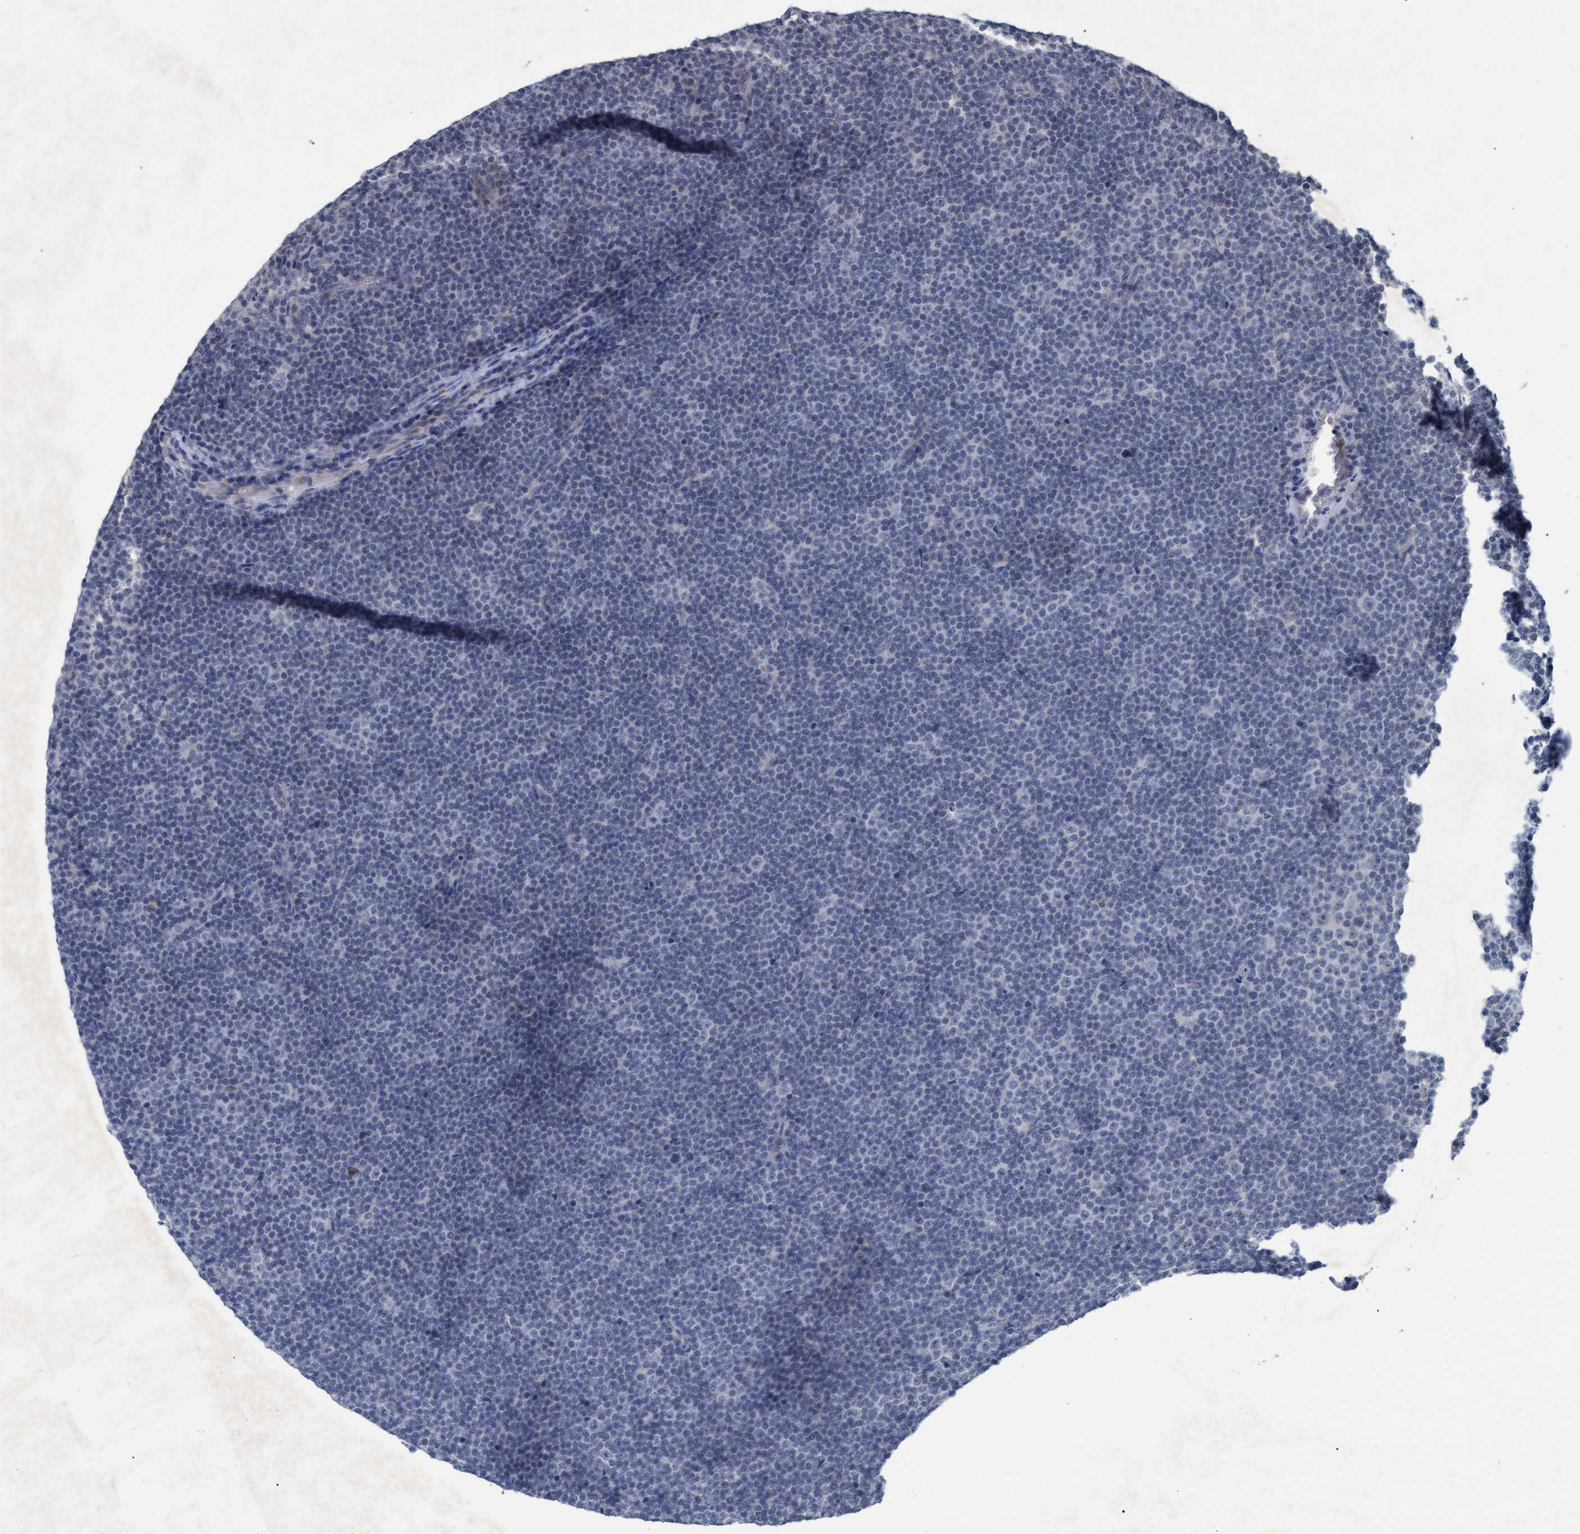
{"staining": {"intensity": "negative", "quantity": "none", "location": "none"}, "tissue": "lymphoma", "cell_type": "Tumor cells", "image_type": "cancer", "snomed": [{"axis": "morphology", "description": "Malignant lymphoma, non-Hodgkin's type, Low grade"}, {"axis": "topography", "description": "Lymph node"}], "caption": "This is an immunohistochemistry photomicrograph of lymphoma. There is no staining in tumor cells.", "gene": "GALC", "patient": {"sex": "female", "age": 67}}